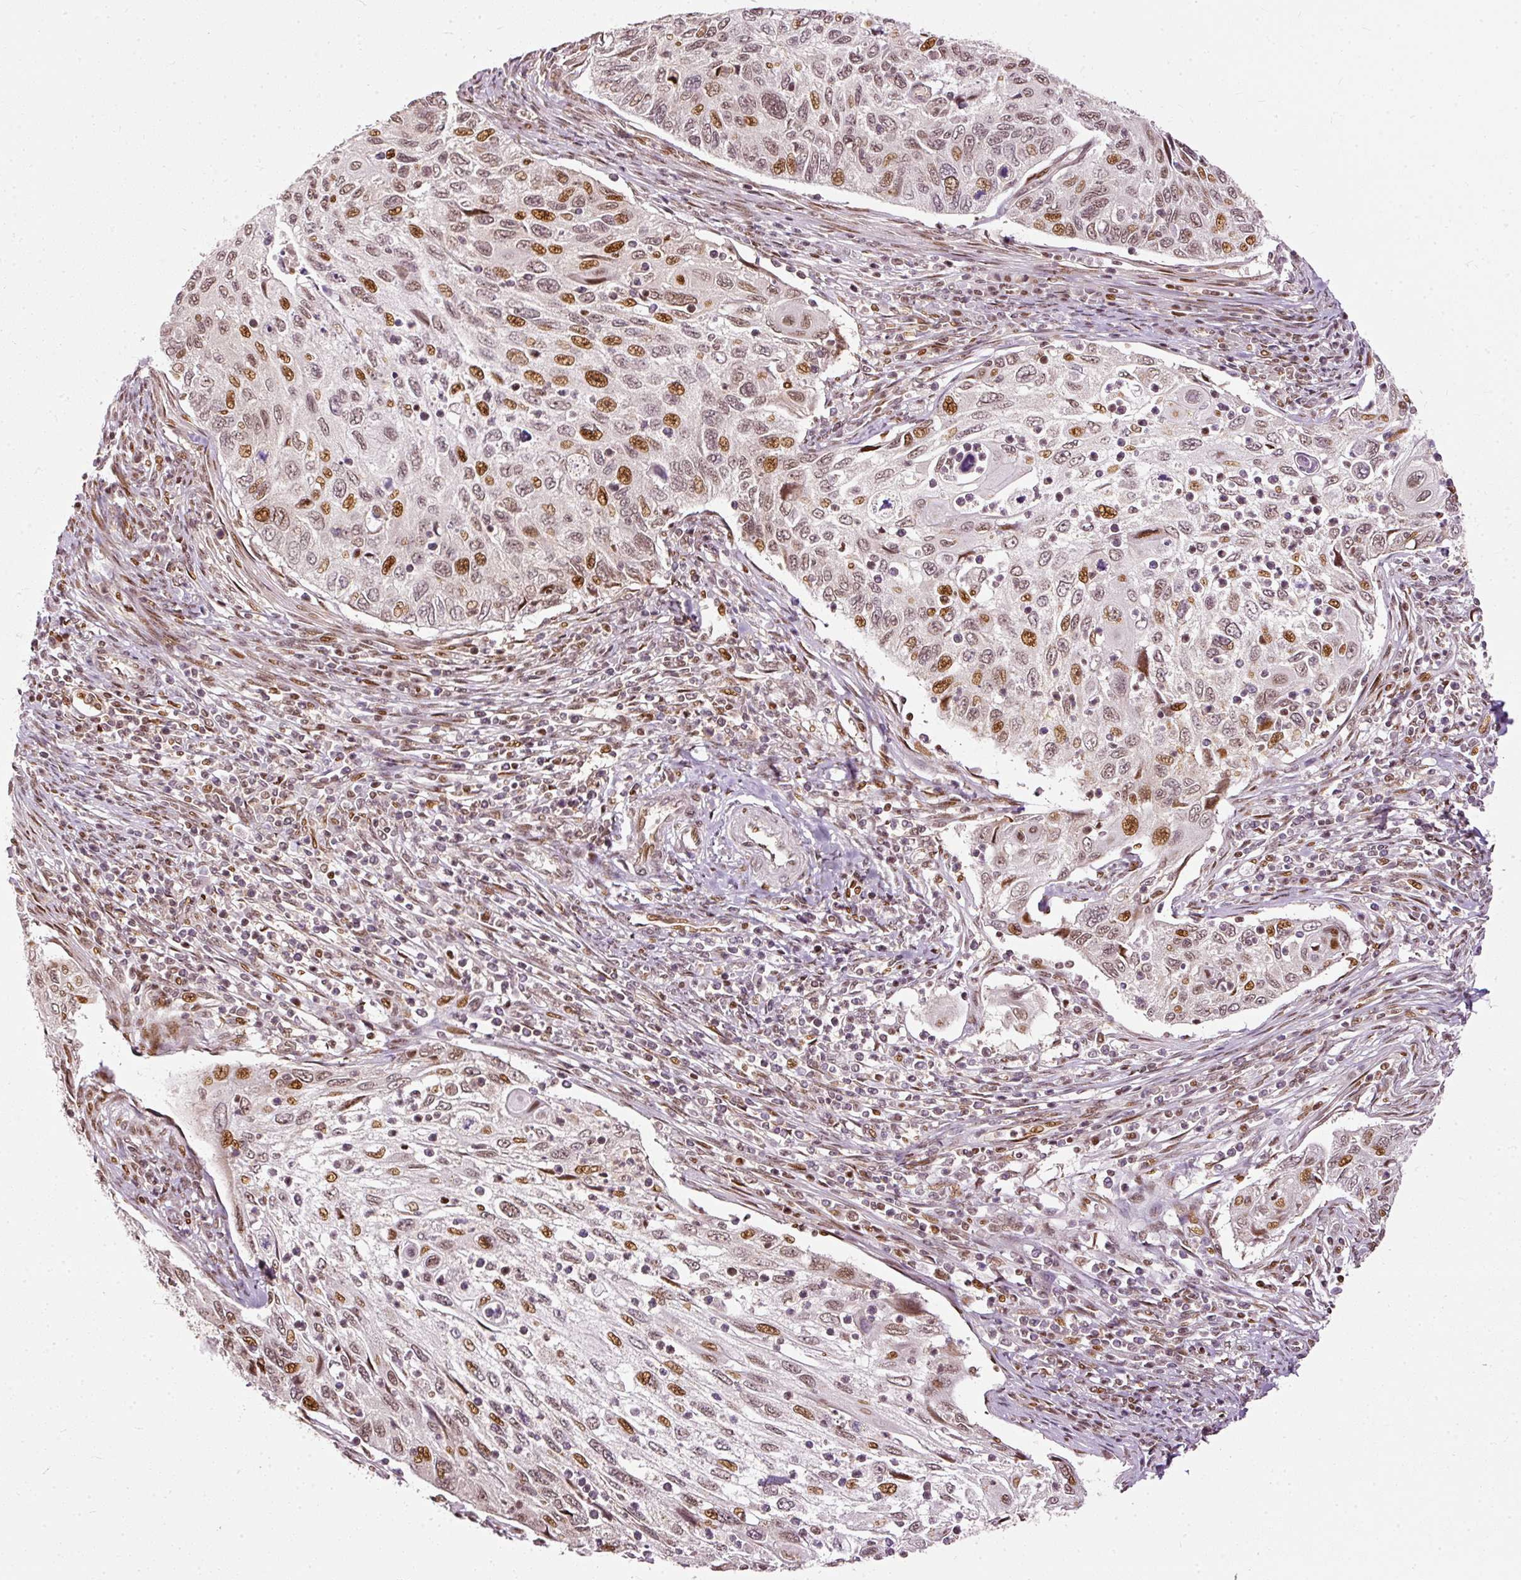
{"staining": {"intensity": "strong", "quantity": "<25%", "location": "nuclear"}, "tissue": "cervical cancer", "cell_type": "Tumor cells", "image_type": "cancer", "snomed": [{"axis": "morphology", "description": "Squamous cell carcinoma, NOS"}, {"axis": "topography", "description": "Cervix"}], "caption": "Immunohistochemical staining of human cervical cancer (squamous cell carcinoma) exhibits strong nuclear protein staining in about <25% of tumor cells.", "gene": "ZNF778", "patient": {"sex": "female", "age": 70}}